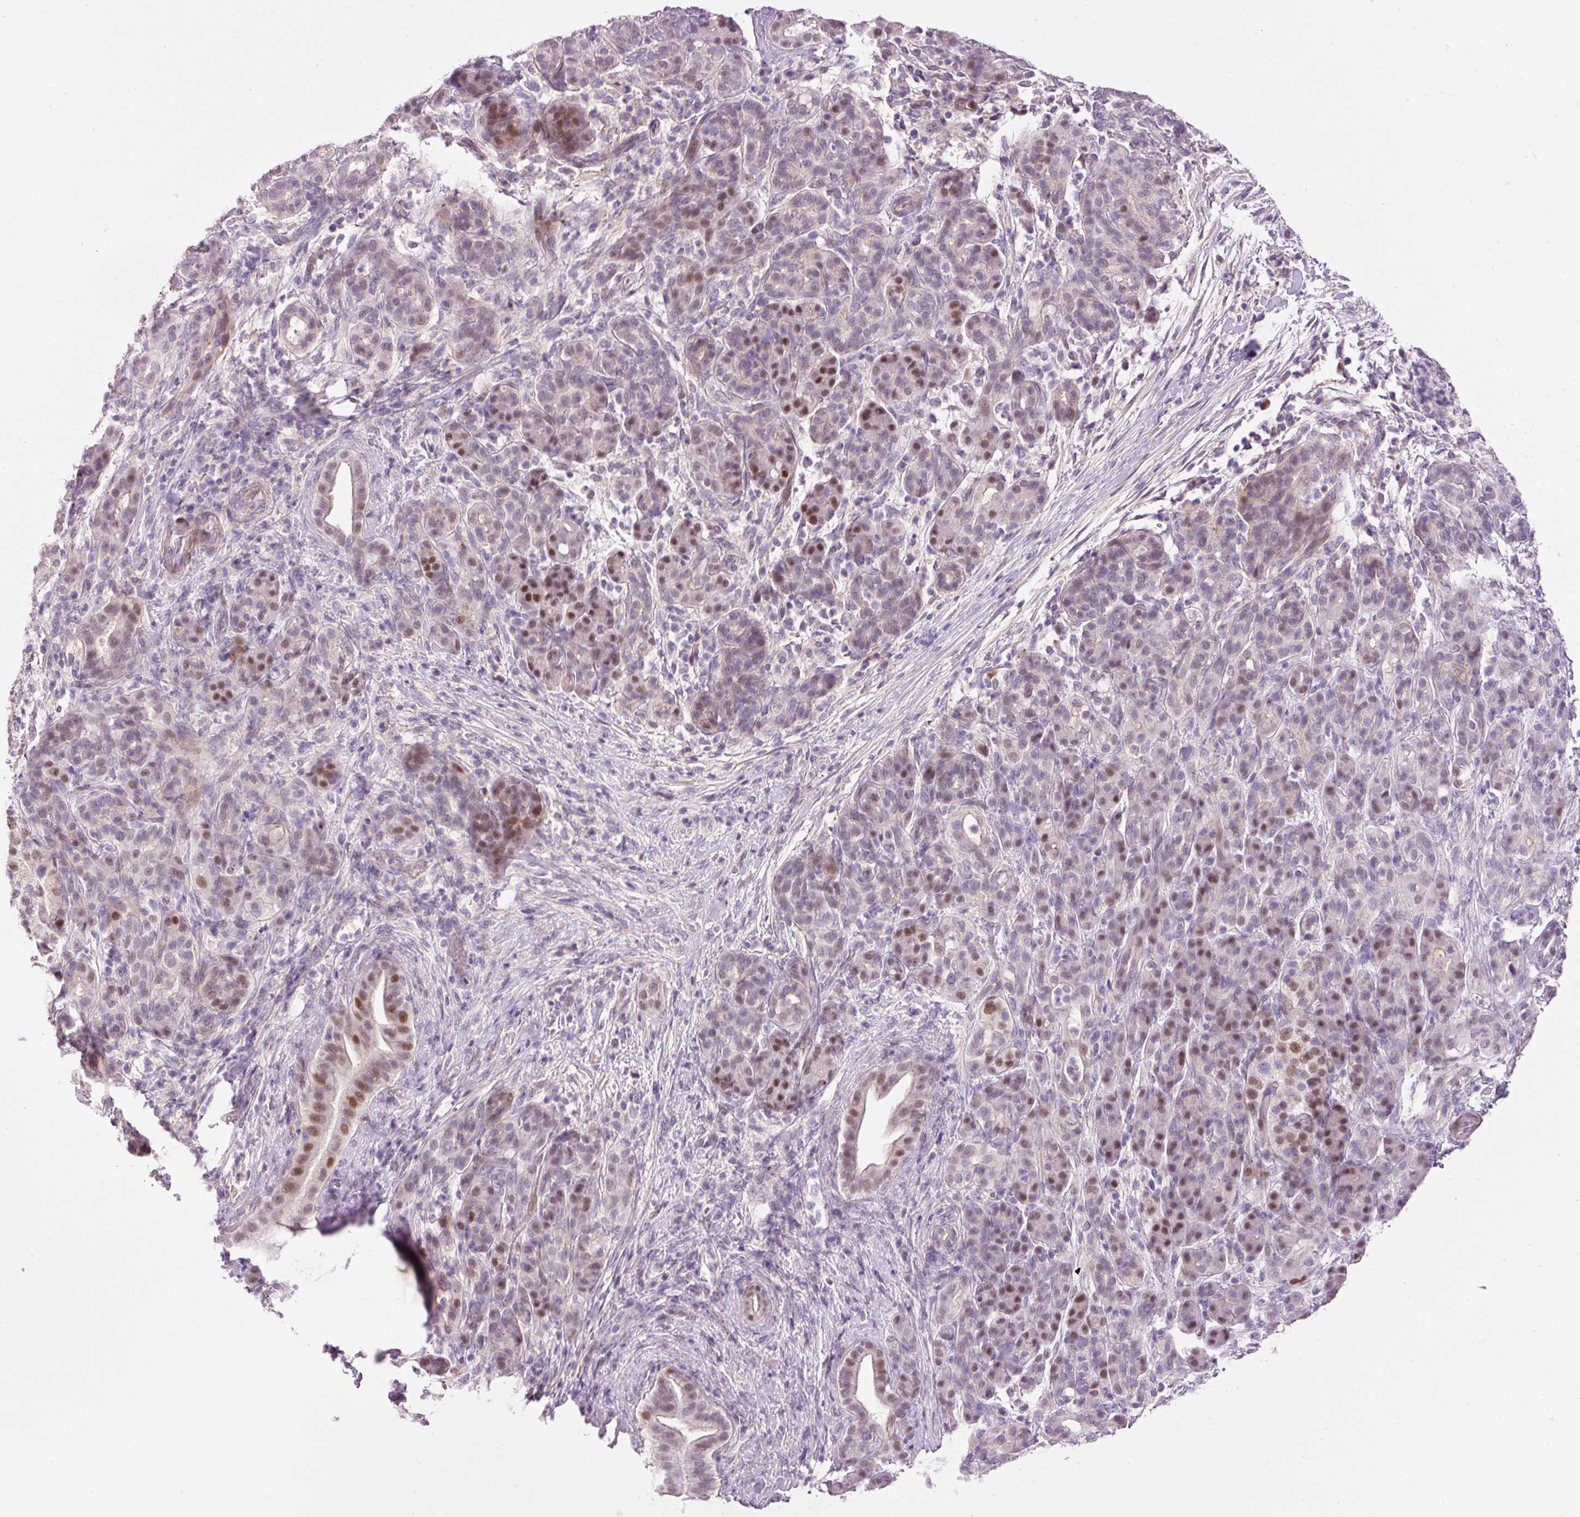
{"staining": {"intensity": "moderate", "quantity": "25%-75%", "location": "nuclear"}, "tissue": "pancreatic cancer", "cell_type": "Tumor cells", "image_type": "cancer", "snomed": [{"axis": "morphology", "description": "Adenocarcinoma, NOS"}, {"axis": "topography", "description": "Pancreas"}], "caption": "Immunohistochemical staining of pancreatic adenocarcinoma demonstrates medium levels of moderate nuclear staining in about 25%-75% of tumor cells.", "gene": "HNF1A", "patient": {"sex": "male", "age": 44}}